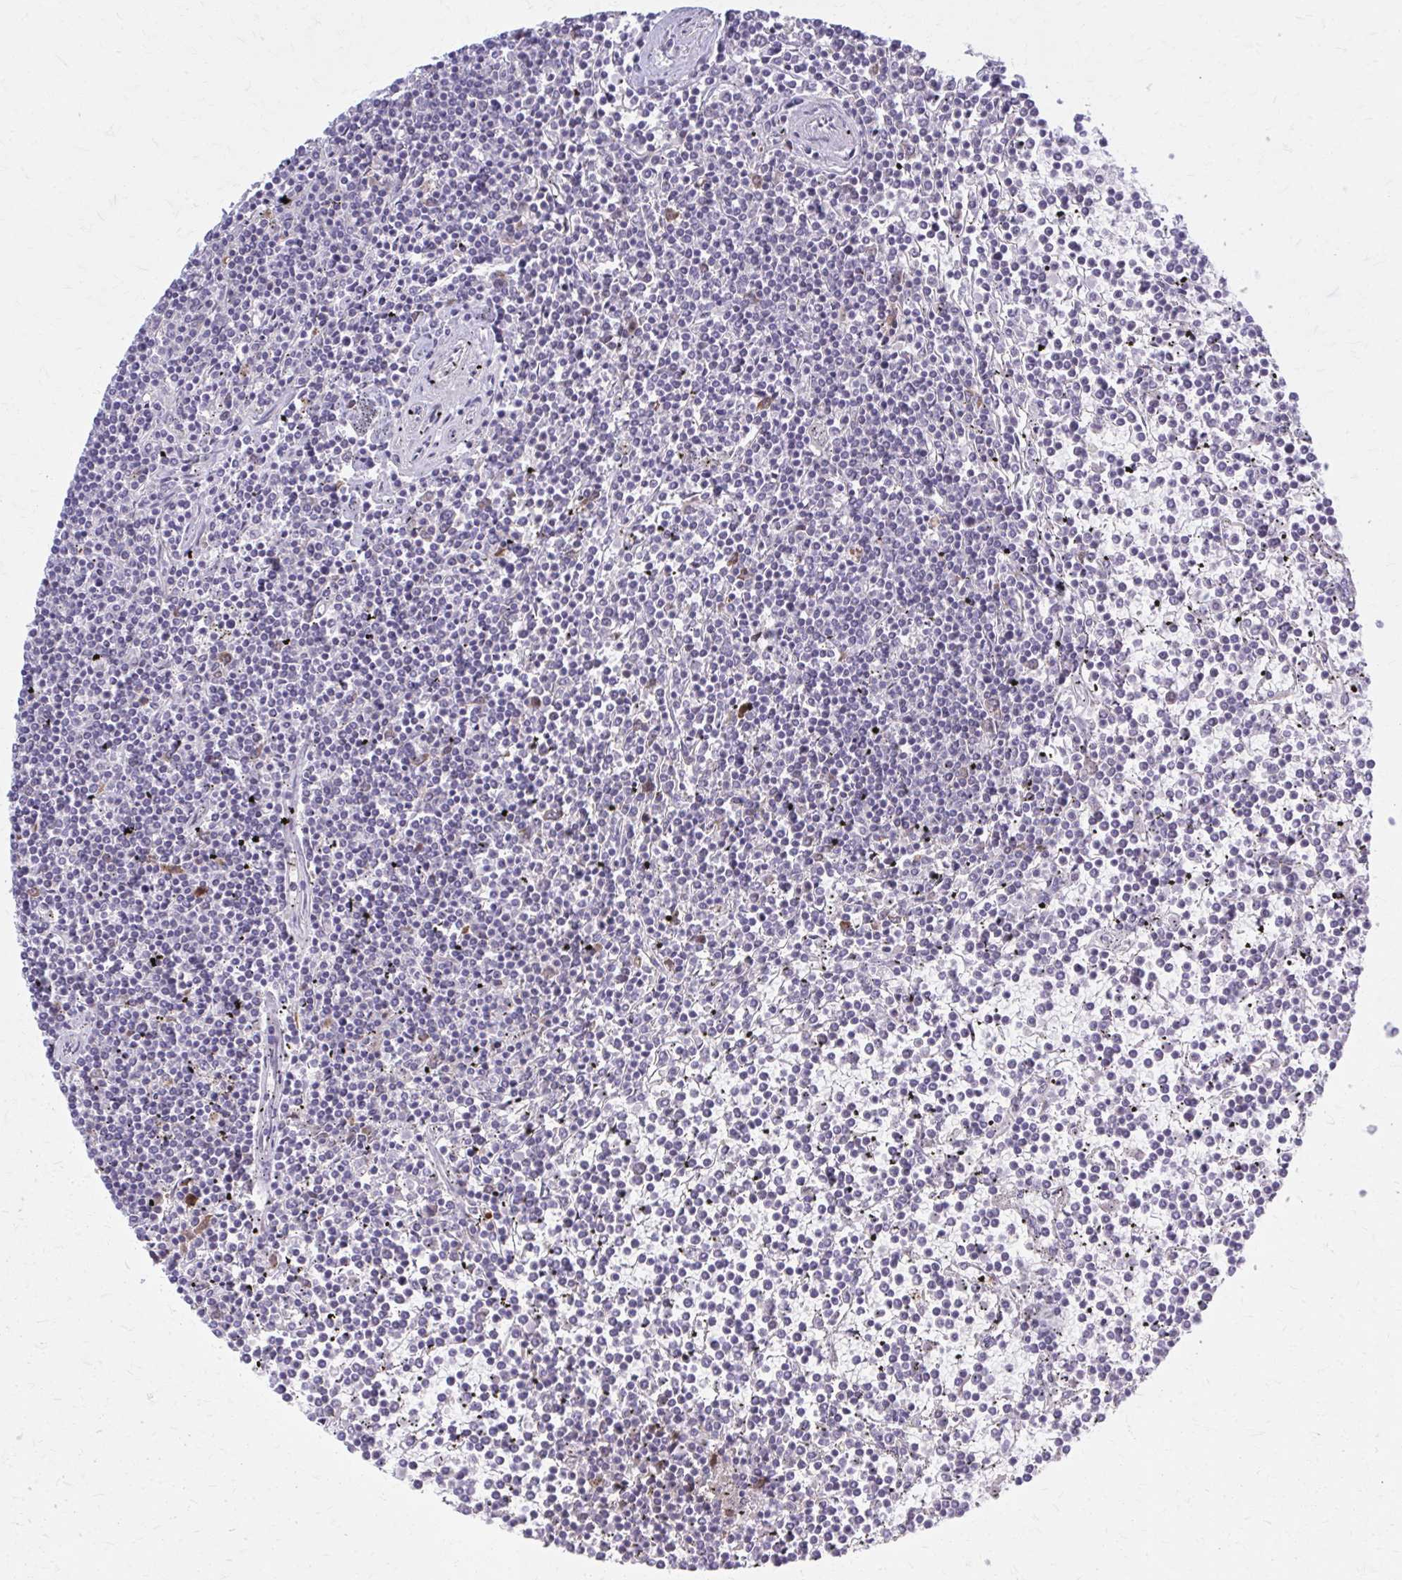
{"staining": {"intensity": "negative", "quantity": "none", "location": "none"}, "tissue": "lymphoma", "cell_type": "Tumor cells", "image_type": "cancer", "snomed": [{"axis": "morphology", "description": "Malignant lymphoma, non-Hodgkin's type, Low grade"}, {"axis": "topography", "description": "Spleen"}], "caption": "Low-grade malignant lymphoma, non-Hodgkin's type stained for a protein using immunohistochemistry (IHC) demonstrates no positivity tumor cells.", "gene": "SERPIND1", "patient": {"sex": "female", "age": 19}}